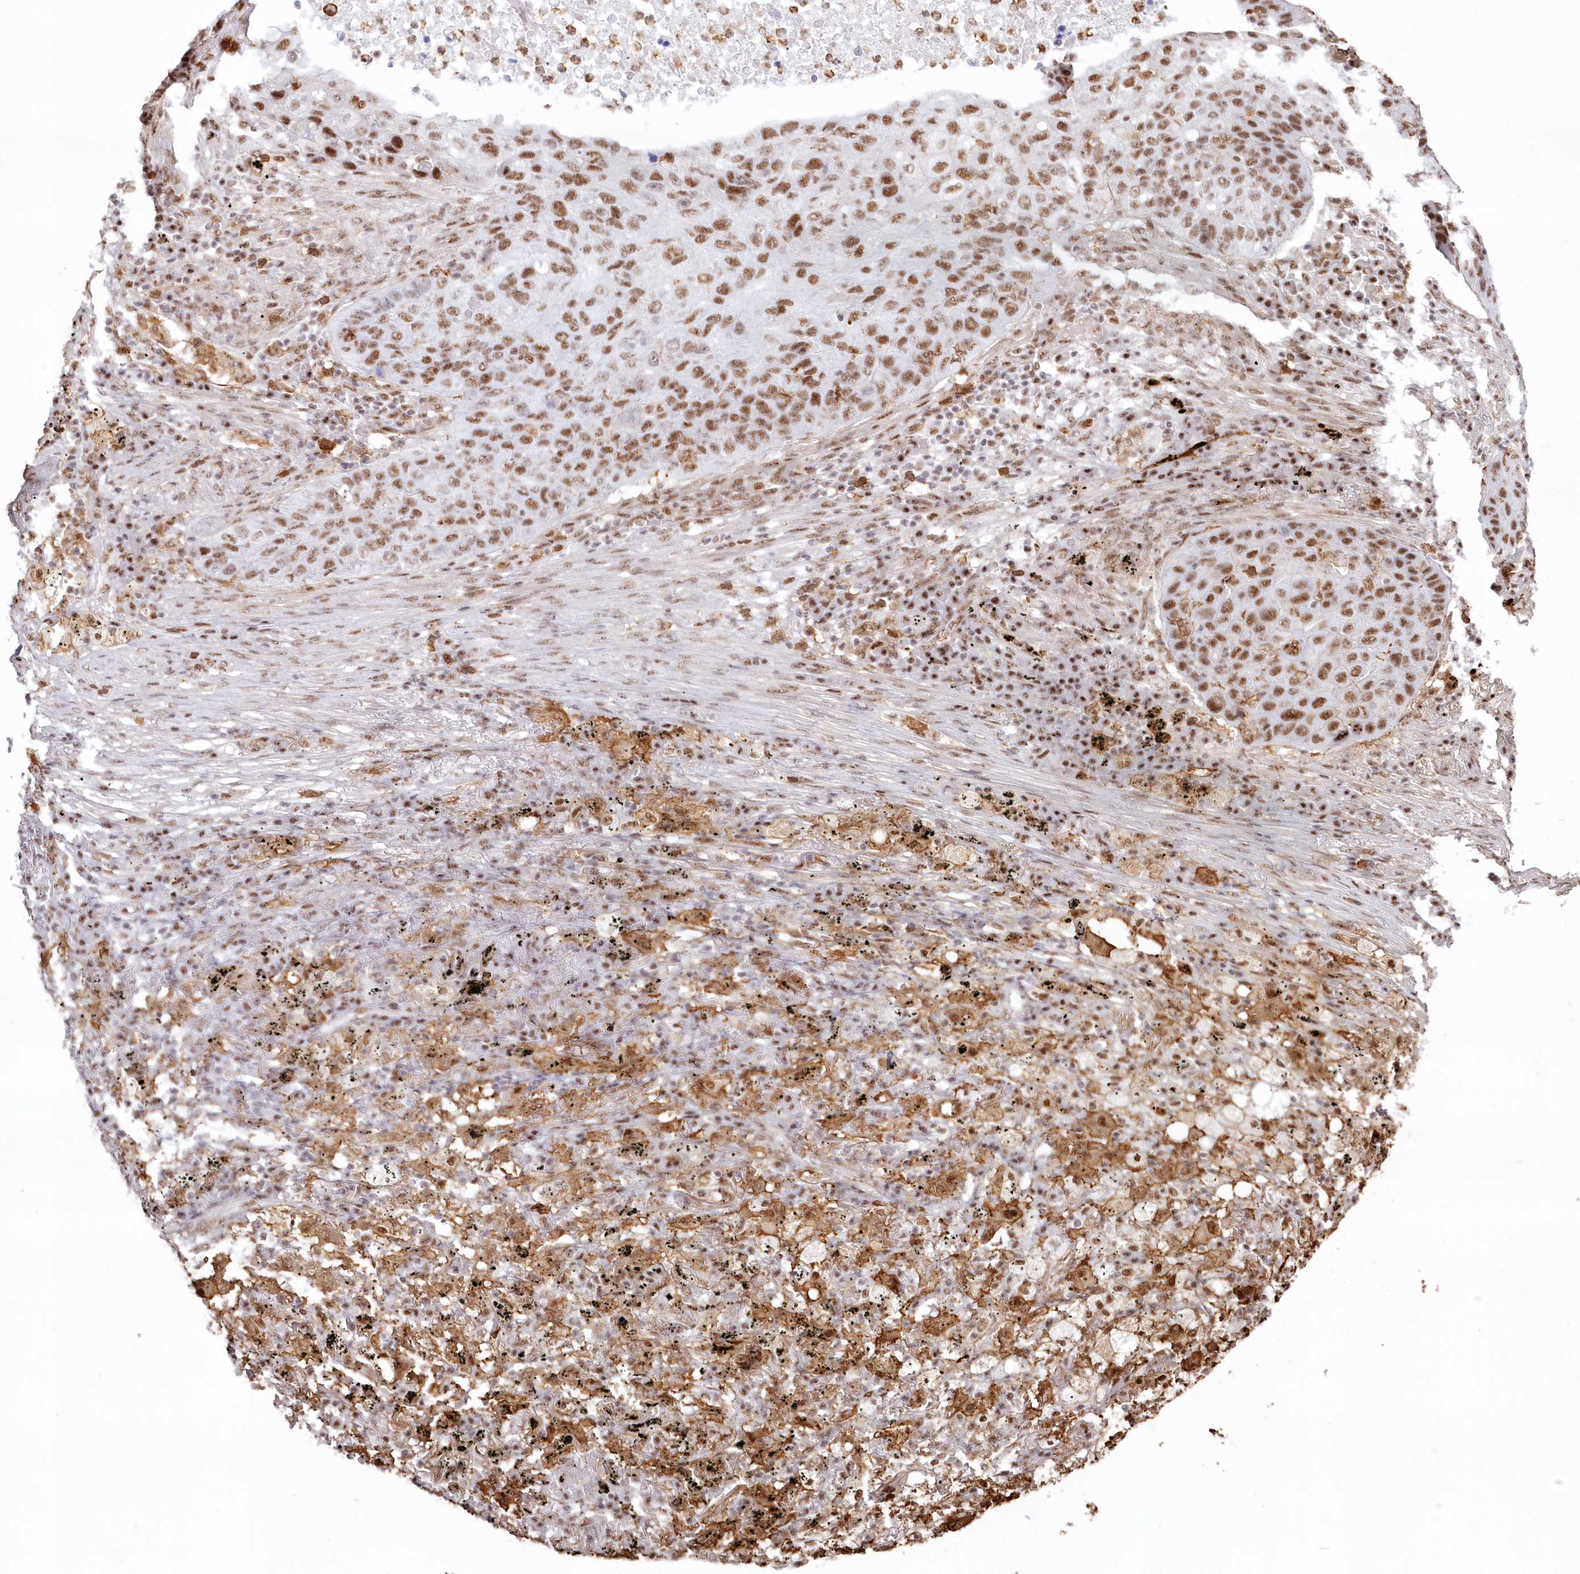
{"staining": {"intensity": "moderate", "quantity": ">75%", "location": "nuclear"}, "tissue": "lung cancer", "cell_type": "Tumor cells", "image_type": "cancer", "snomed": [{"axis": "morphology", "description": "Squamous cell carcinoma, NOS"}, {"axis": "topography", "description": "Lung"}], "caption": "Lung cancer (squamous cell carcinoma) stained with immunohistochemistry (IHC) demonstrates moderate nuclear positivity in about >75% of tumor cells.", "gene": "DDX46", "patient": {"sex": "female", "age": 63}}